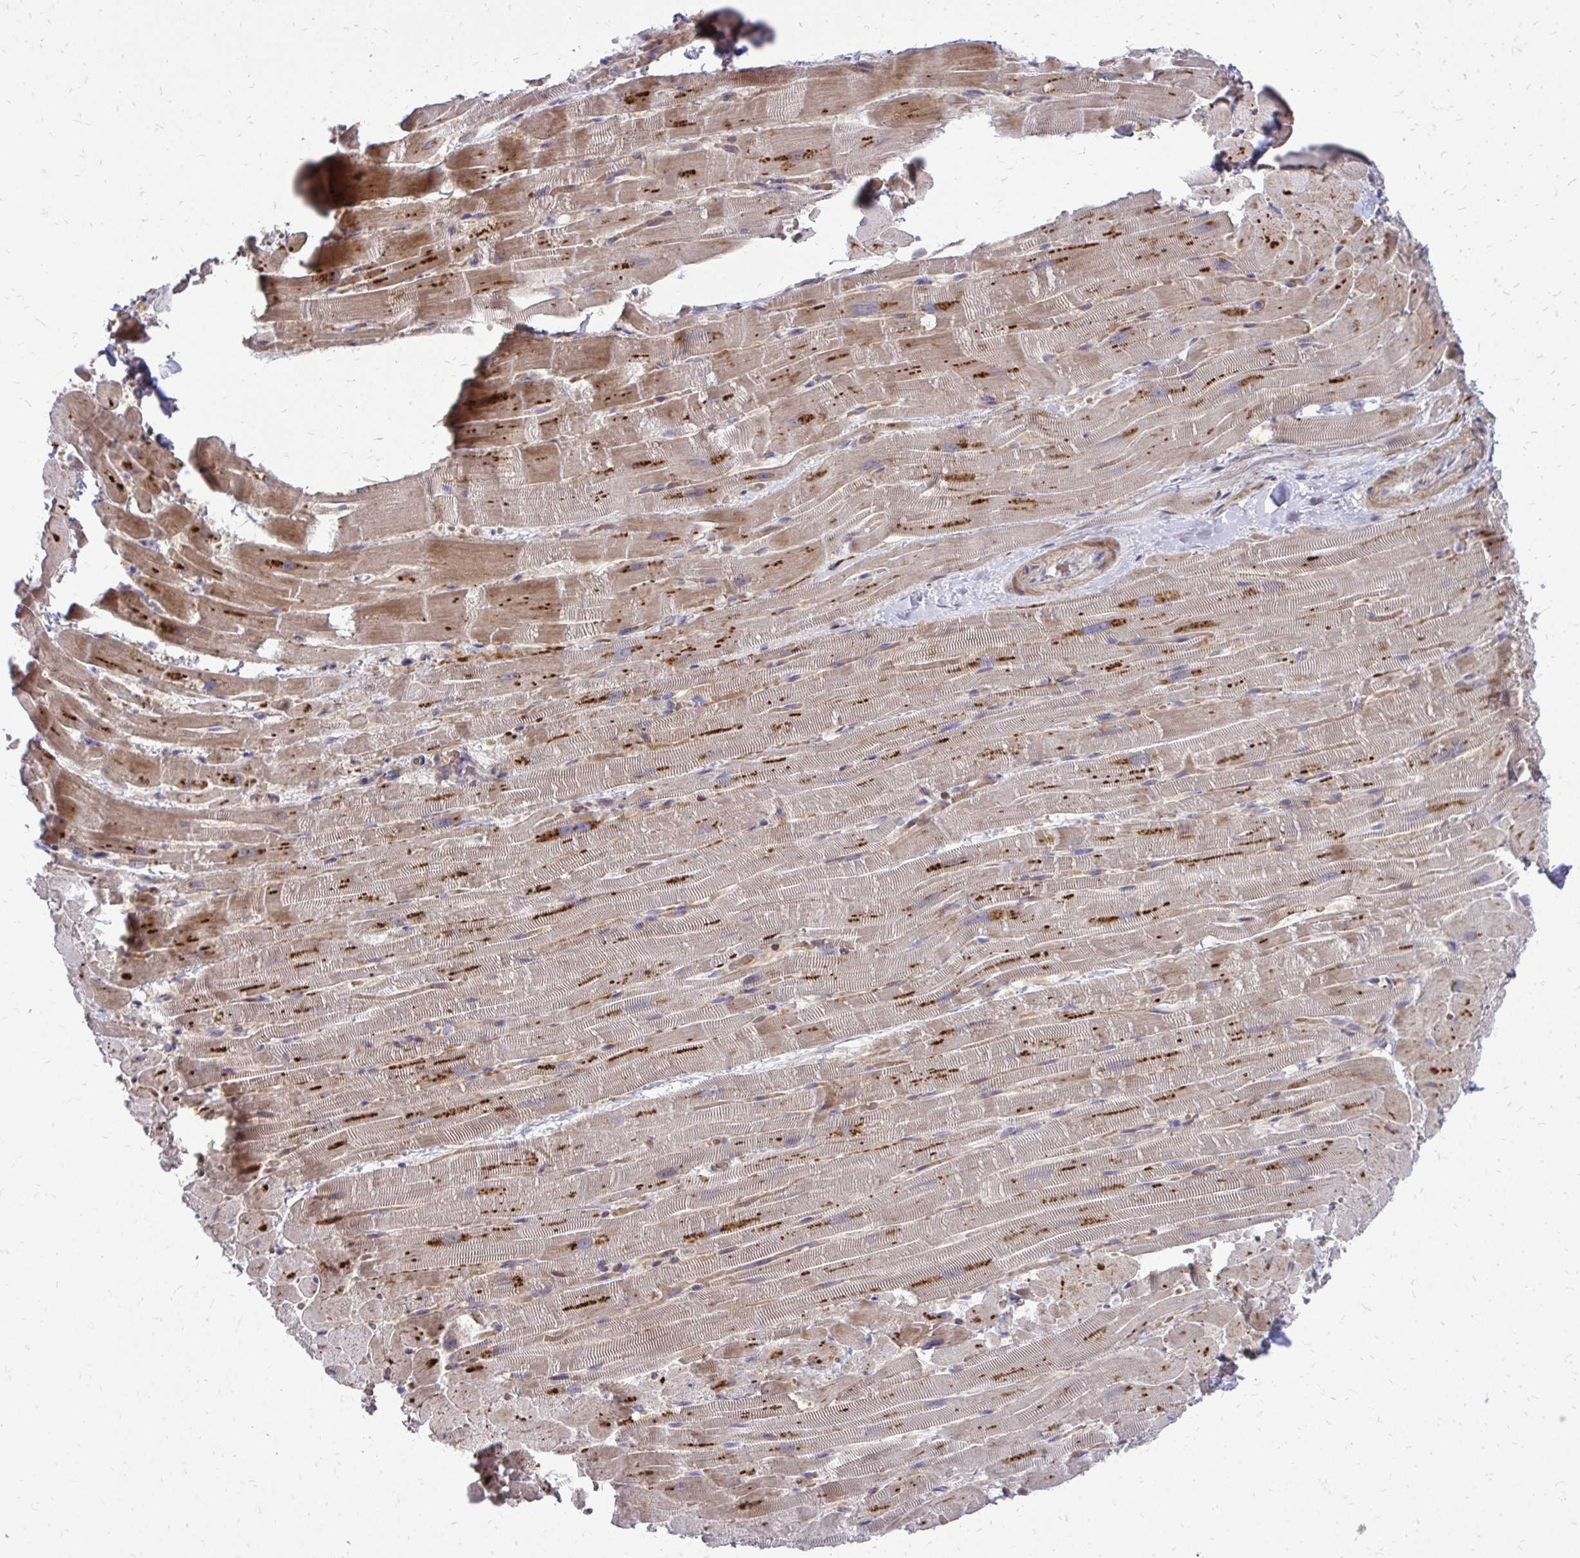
{"staining": {"intensity": "strong", "quantity": "25%-75%", "location": "cytoplasmic/membranous,nuclear"}, "tissue": "heart muscle", "cell_type": "Cardiomyocytes", "image_type": "normal", "snomed": [{"axis": "morphology", "description": "Normal tissue, NOS"}, {"axis": "topography", "description": "Heart"}], "caption": "Protein staining demonstrates strong cytoplasmic/membranous,nuclear staining in about 25%-75% of cardiomyocytes in unremarkable heart muscle.", "gene": "PPDPFL", "patient": {"sex": "male", "age": 37}}